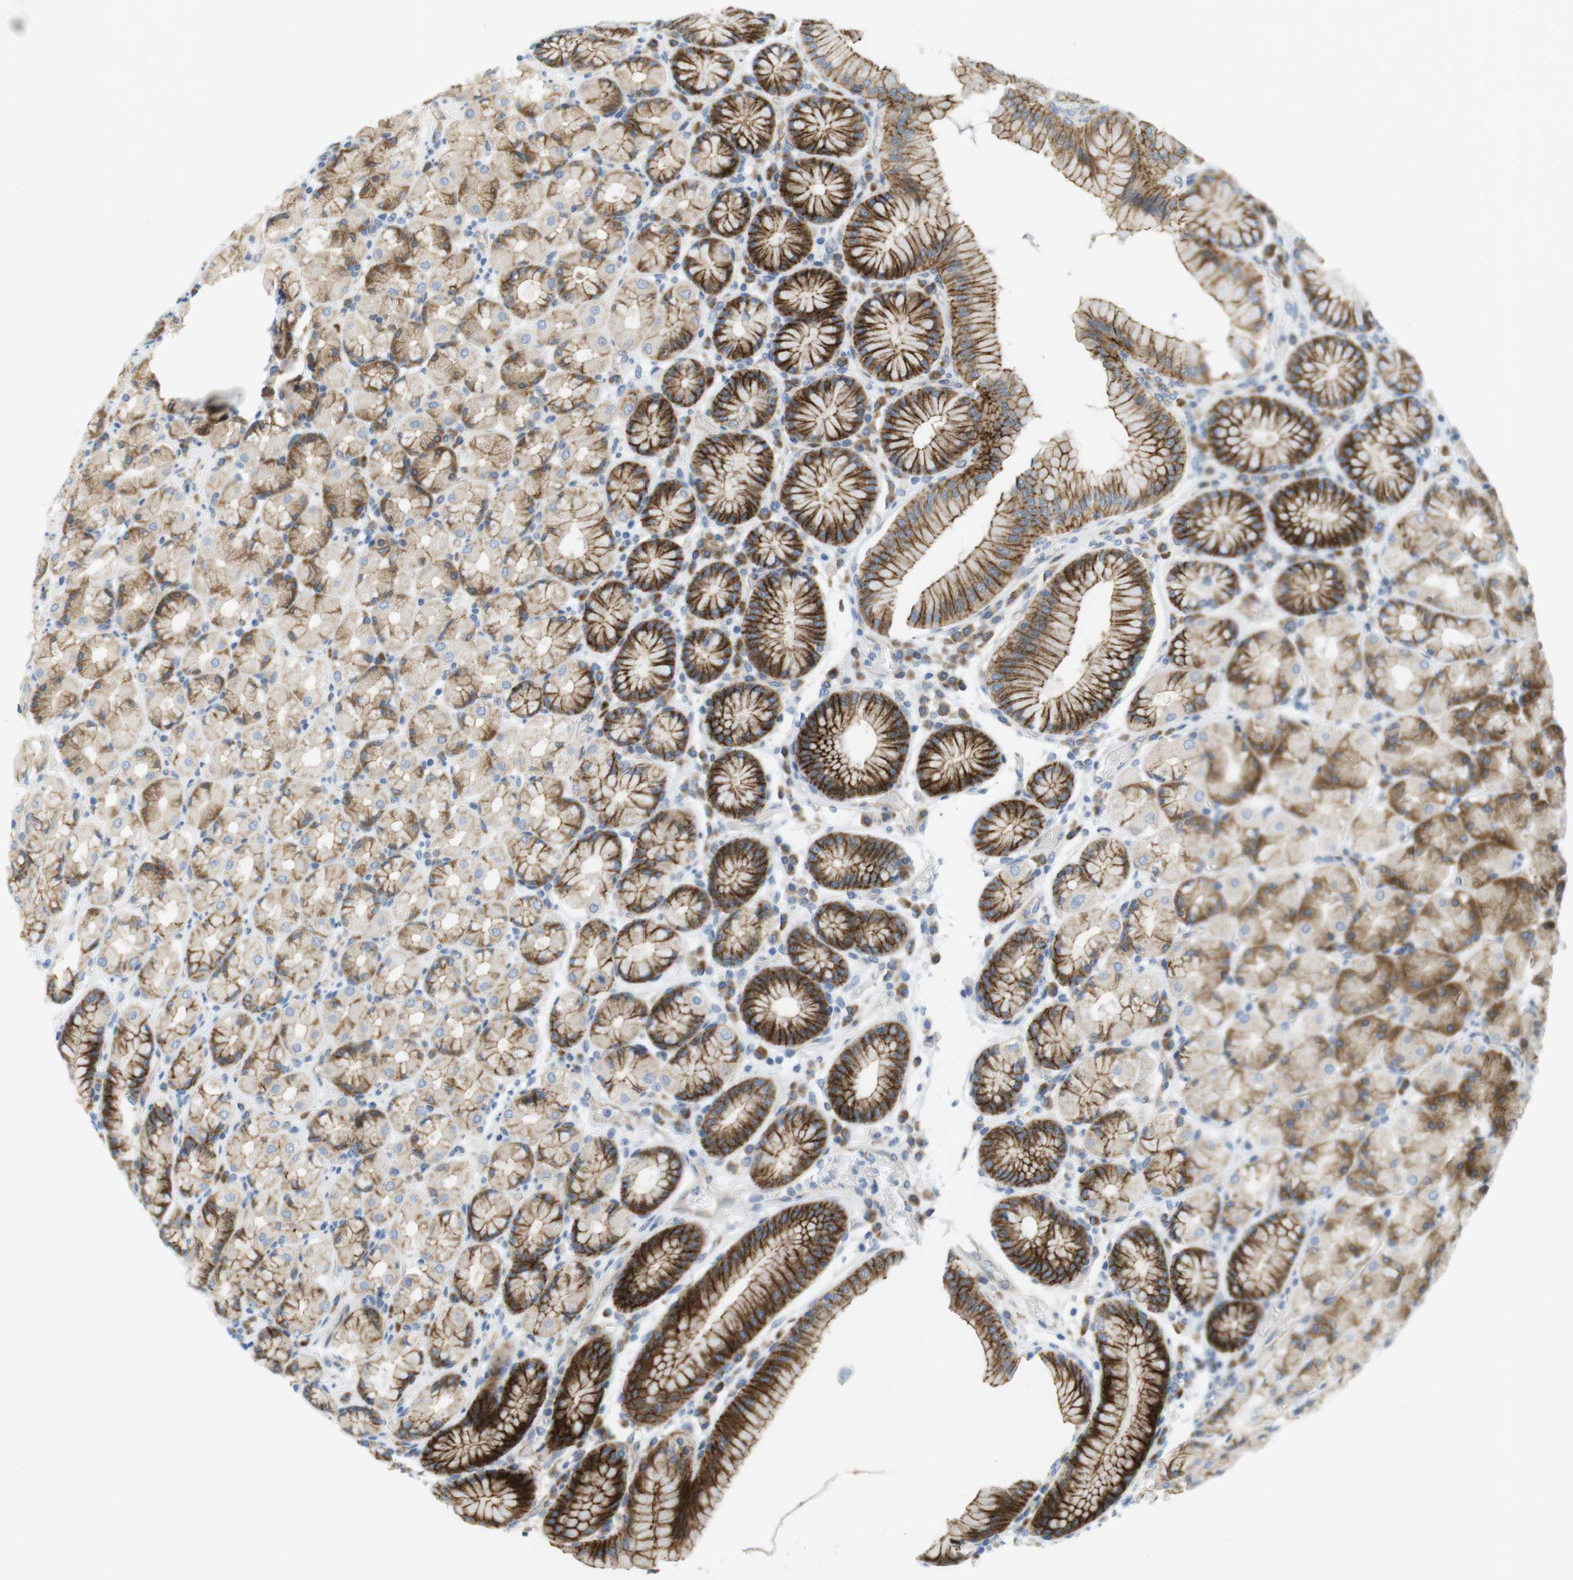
{"staining": {"intensity": "strong", "quantity": "25%-75%", "location": "cytoplasmic/membranous"}, "tissue": "stomach", "cell_type": "Glandular cells", "image_type": "normal", "snomed": [{"axis": "morphology", "description": "Normal tissue, NOS"}, {"axis": "topography", "description": "Stomach, upper"}], "caption": "Immunohistochemistry photomicrograph of unremarkable stomach: human stomach stained using immunohistochemistry (IHC) demonstrates high levels of strong protein expression localized specifically in the cytoplasmic/membranous of glandular cells, appearing as a cytoplasmic/membranous brown color.", "gene": "GJC3", "patient": {"sex": "male", "age": 68}}